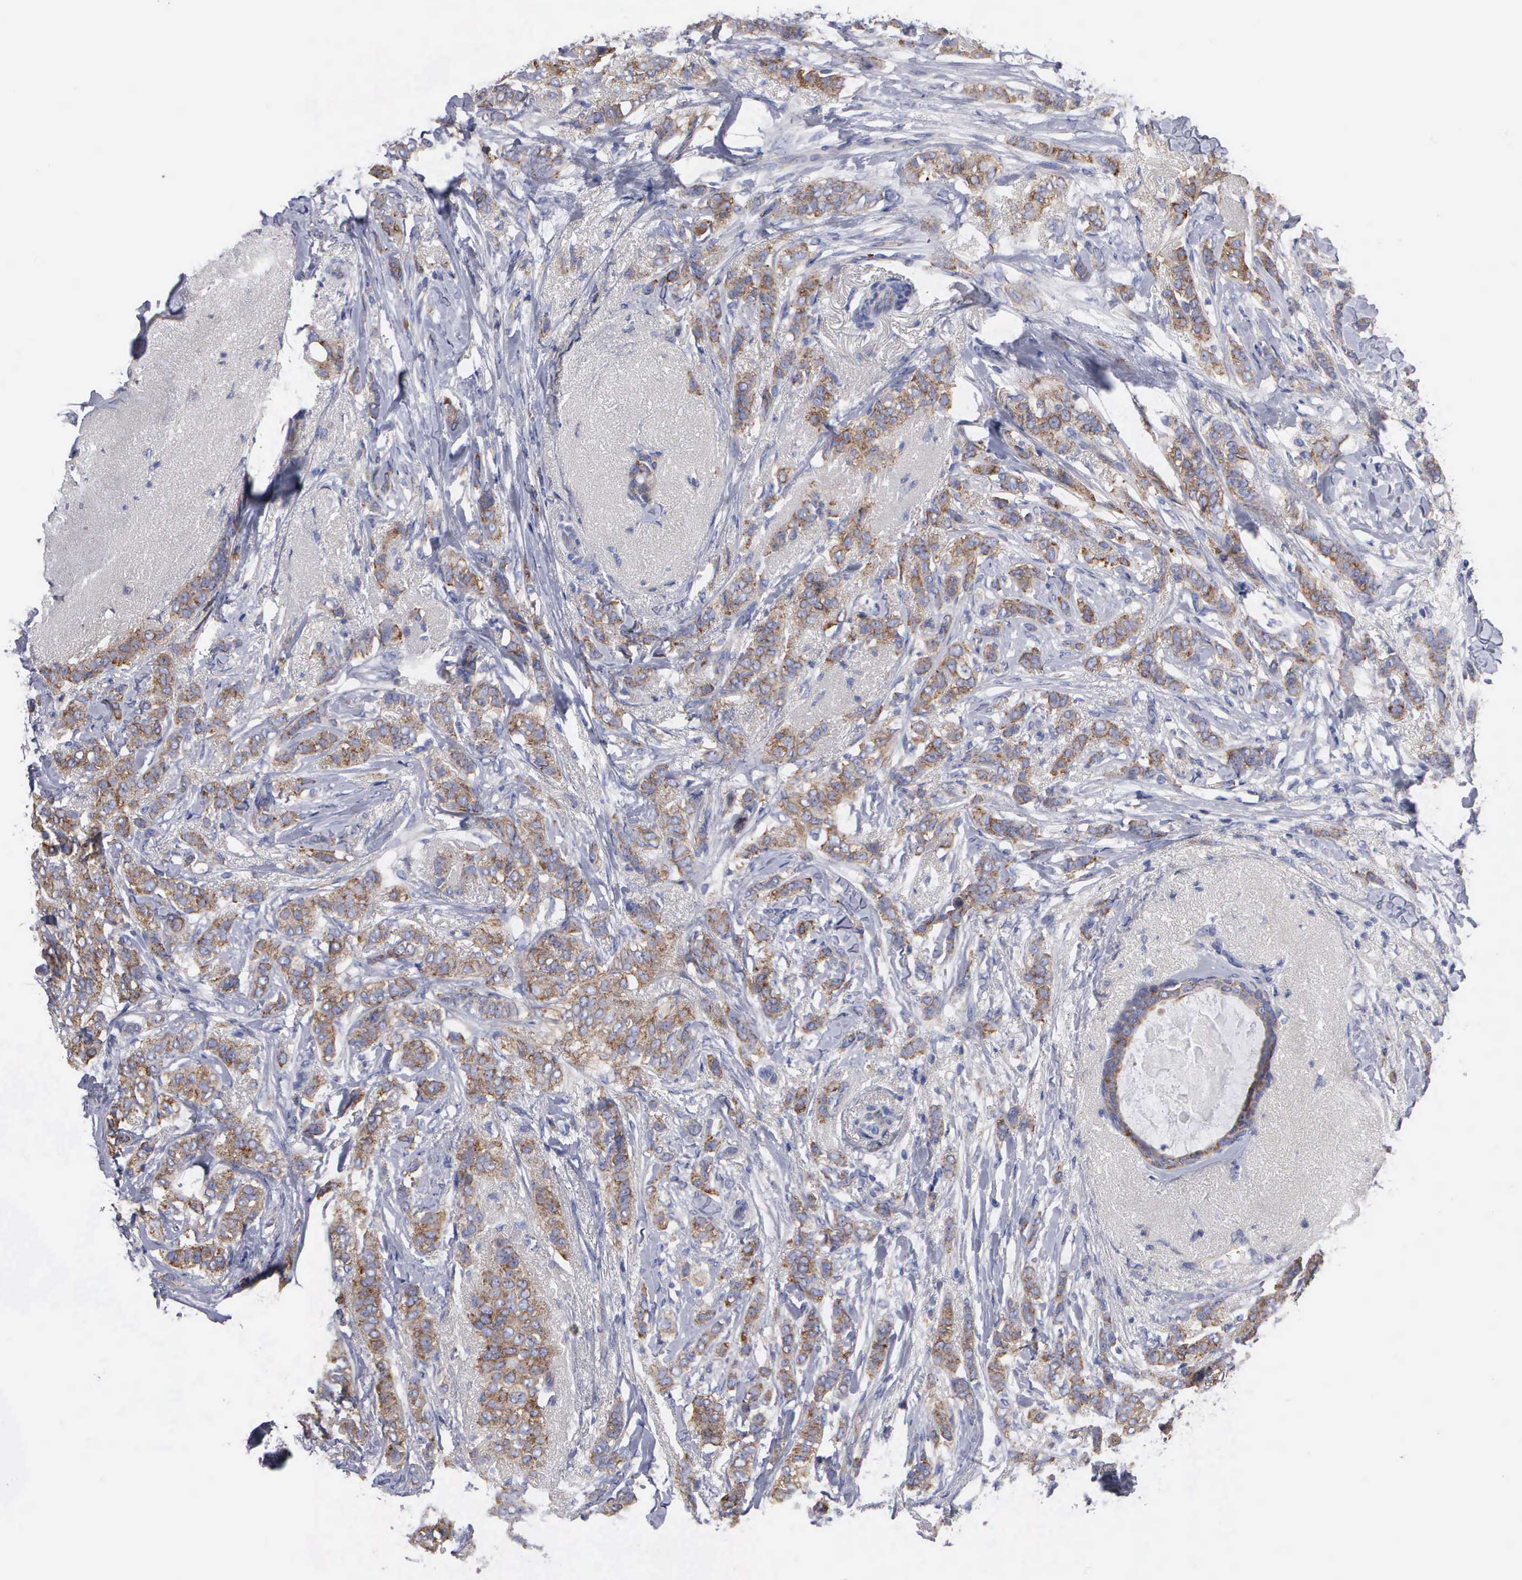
{"staining": {"intensity": "moderate", "quantity": ">75%", "location": "cytoplasmic/membranous"}, "tissue": "breast cancer", "cell_type": "Tumor cells", "image_type": "cancer", "snomed": [{"axis": "morphology", "description": "Lobular carcinoma"}, {"axis": "topography", "description": "Breast"}], "caption": "Protein expression analysis of breast cancer (lobular carcinoma) demonstrates moderate cytoplasmic/membranous staining in about >75% of tumor cells.", "gene": "TXLNG", "patient": {"sex": "female", "age": 55}}